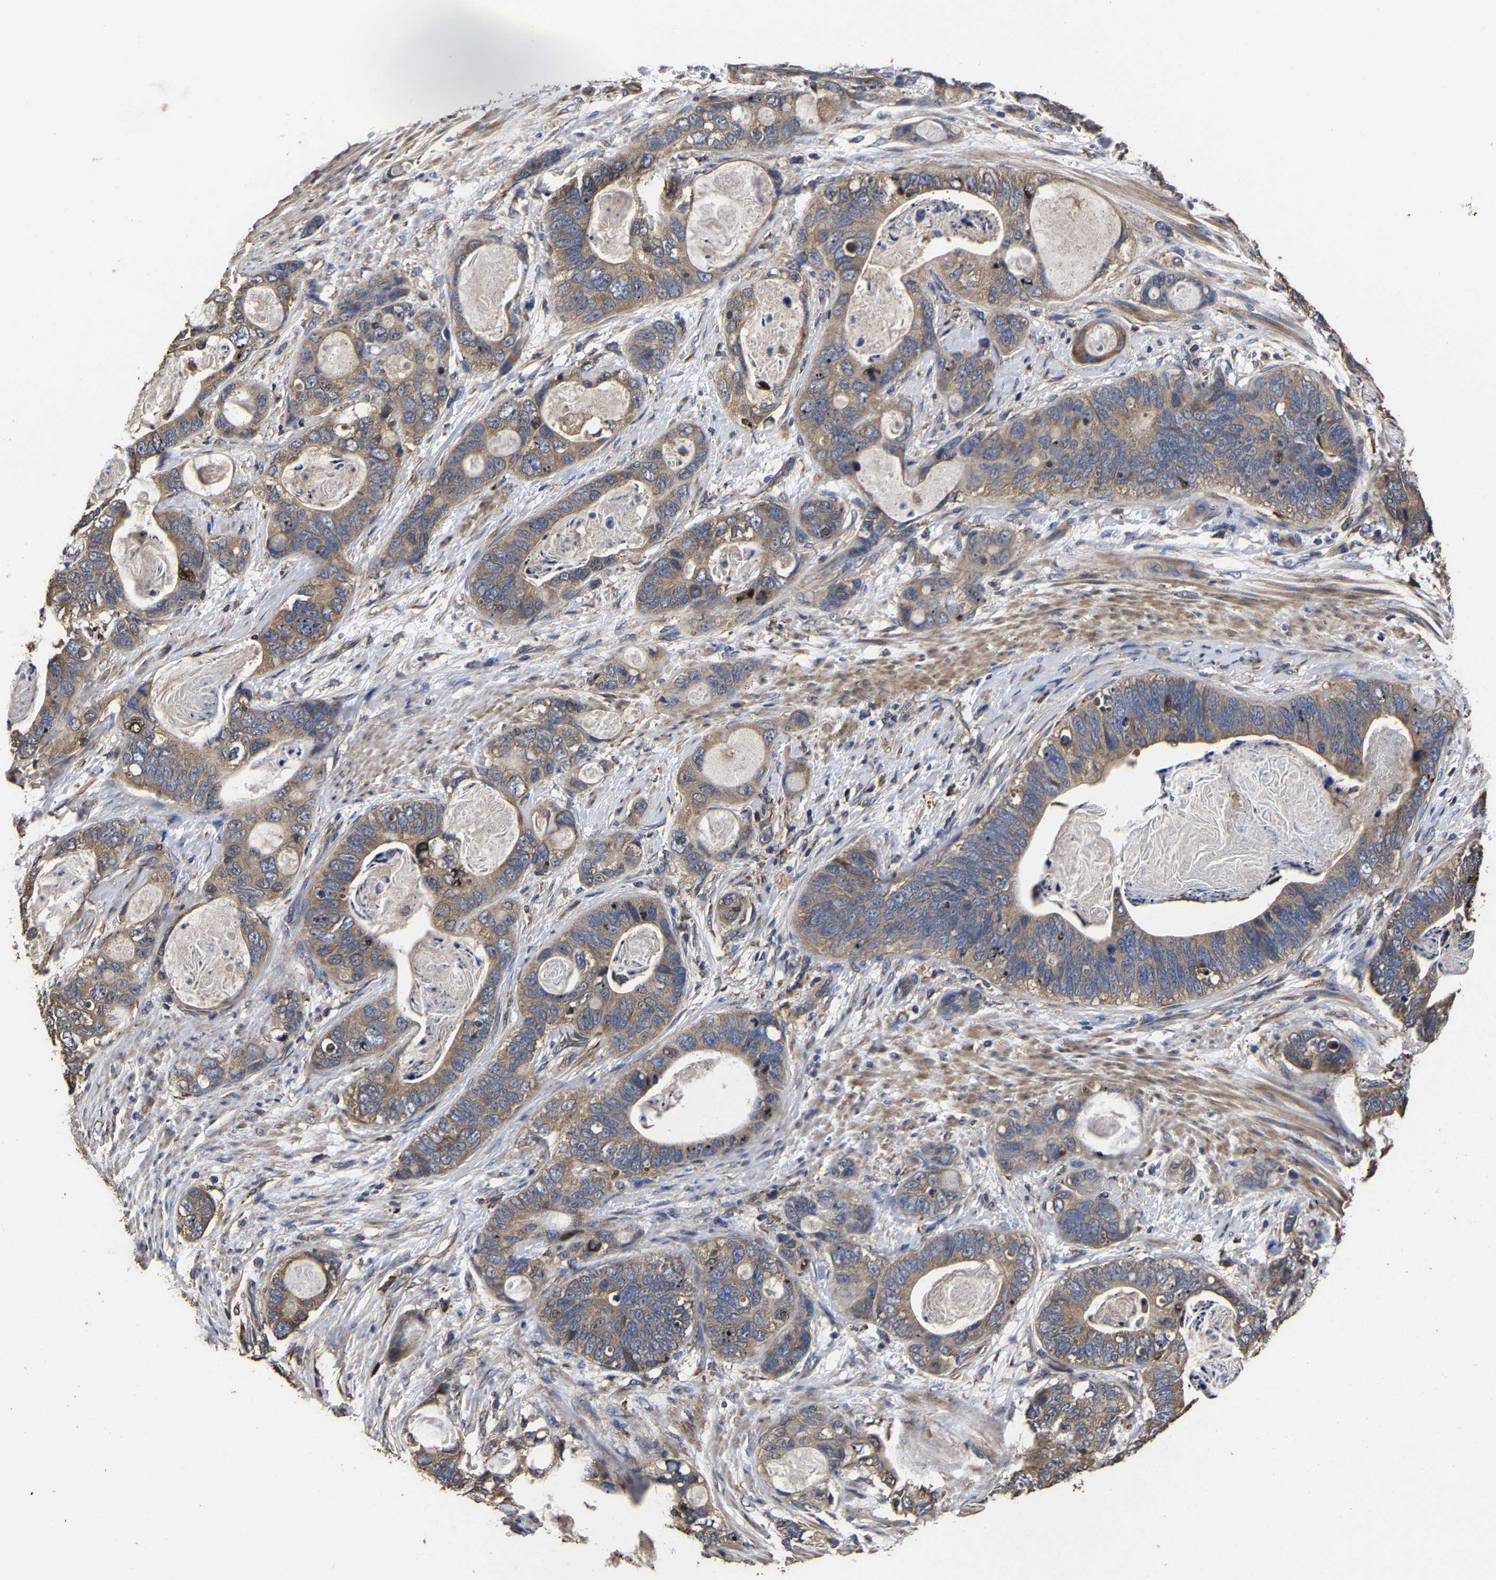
{"staining": {"intensity": "moderate", "quantity": ">75%", "location": "cytoplasmic/membranous"}, "tissue": "stomach cancer", "cell_type": "Tumor cells", "image_type": "cancer", "snomed": [{"axis": "morphology", "description": "Normal tissue, NOS"}, {"axis": "morphology", "description": "Adenocarcinoma, NOS"}, {"axis": "topography", "description": "Stomach"}], "caption": "A medium amount of moderate cytoplasmic/membranous positivity is present in approximately >75% of tumor cells in stomach cancer (adenocarcinoma) tissue. The protein is shown in brown color, while the nuclei are stained blue.", "gene": "ITCH", "patient": {"sex": "female", "age": 89}}